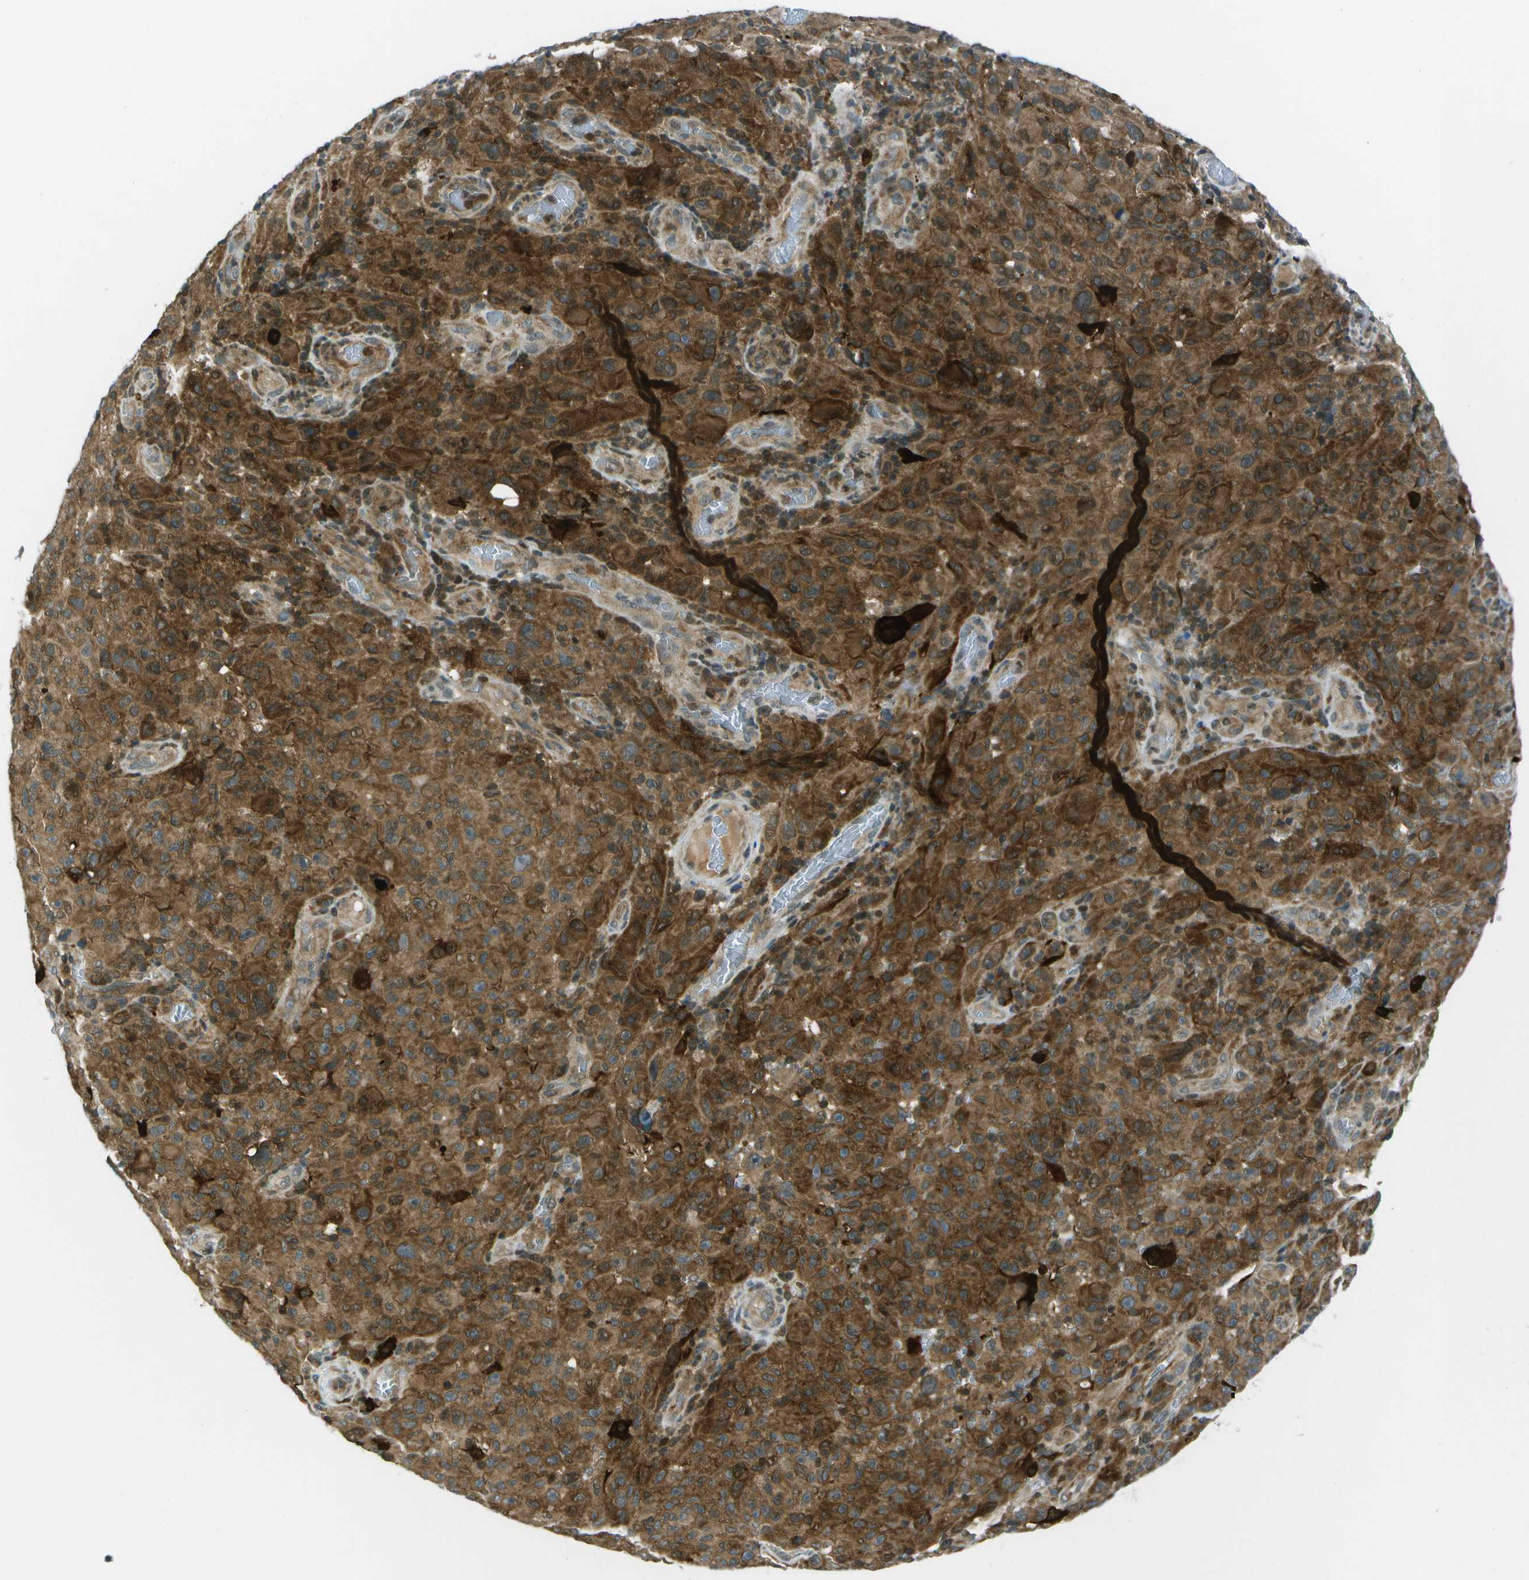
{"staining": {"intensity": "moderate", "quantity": ">75%", "location": "cytoplasmic/membranous"}, "tissue": "melanoma", "cell_type": "Tumor cells", "image_type": "cancer", "snomed": [{"axis": "morphology", "description": "Malignant melanoma, NOS"}, {"axis": "topography", "description": "Skin"}], "caption": "A micrograph of malignant melanoma stained for a protein reveals moderate cytoplasmic/membranous brown staining in tumor cells.", "gene": "TMEM19", "patient": {"sex": "female", "age": 82}}